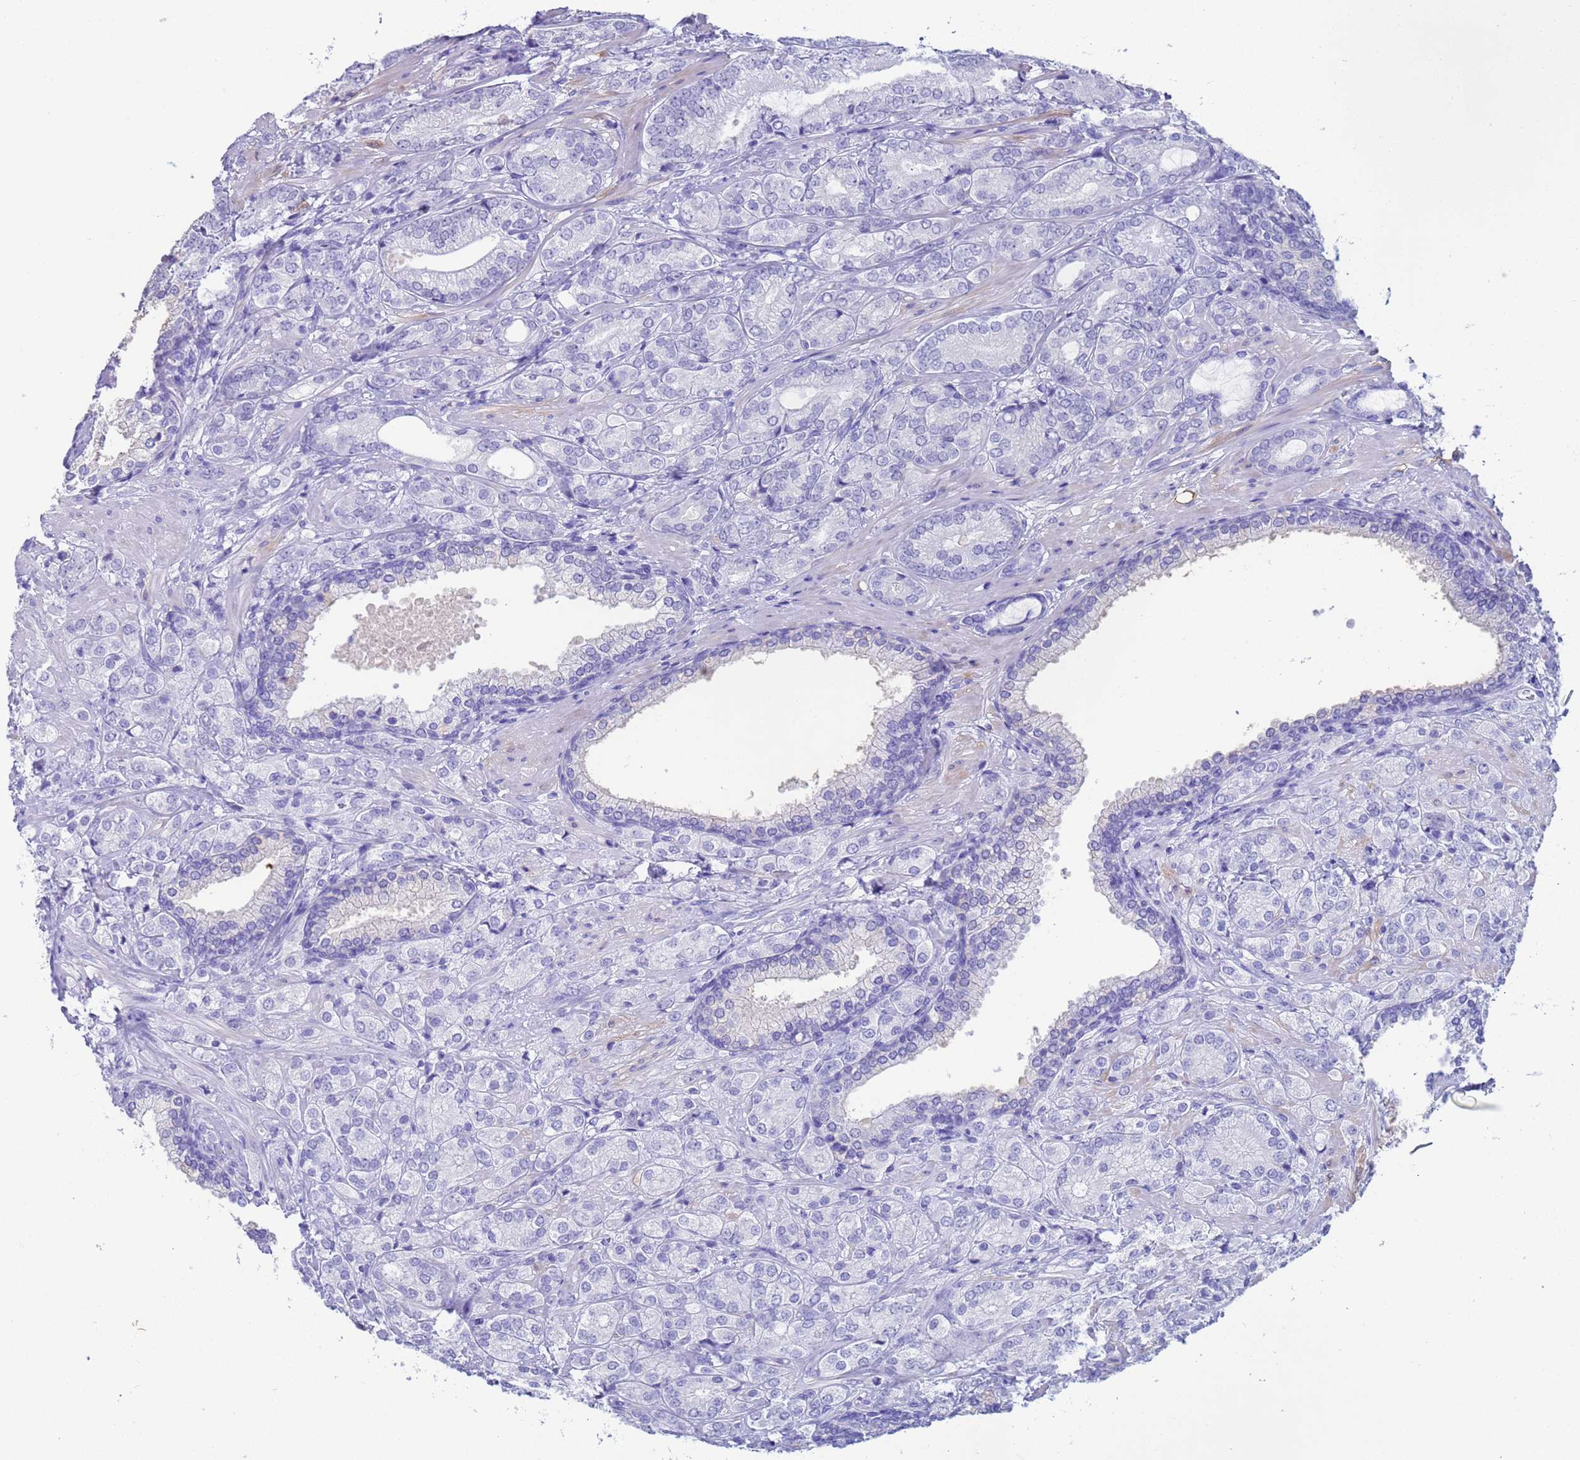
{"staining": {"intensity": "negative", "quantity": "none", "location": "none"}, "tissue": "prostate cancer", "cell_type": "Tumor cells", "image_type": "cancer", "snomed": [{"axis": "morphology", "description": "Adenocarcinoma, High grade"}, {"axis": "topography", "description": "Prostate"}], "caption": "DAB immunohistochemical staining of high-grade adenocarcinoma (prostate) displays no significant expression in tumor cells.", "gene": "CKM", "patient": {"sex": "male", "age": 60}}